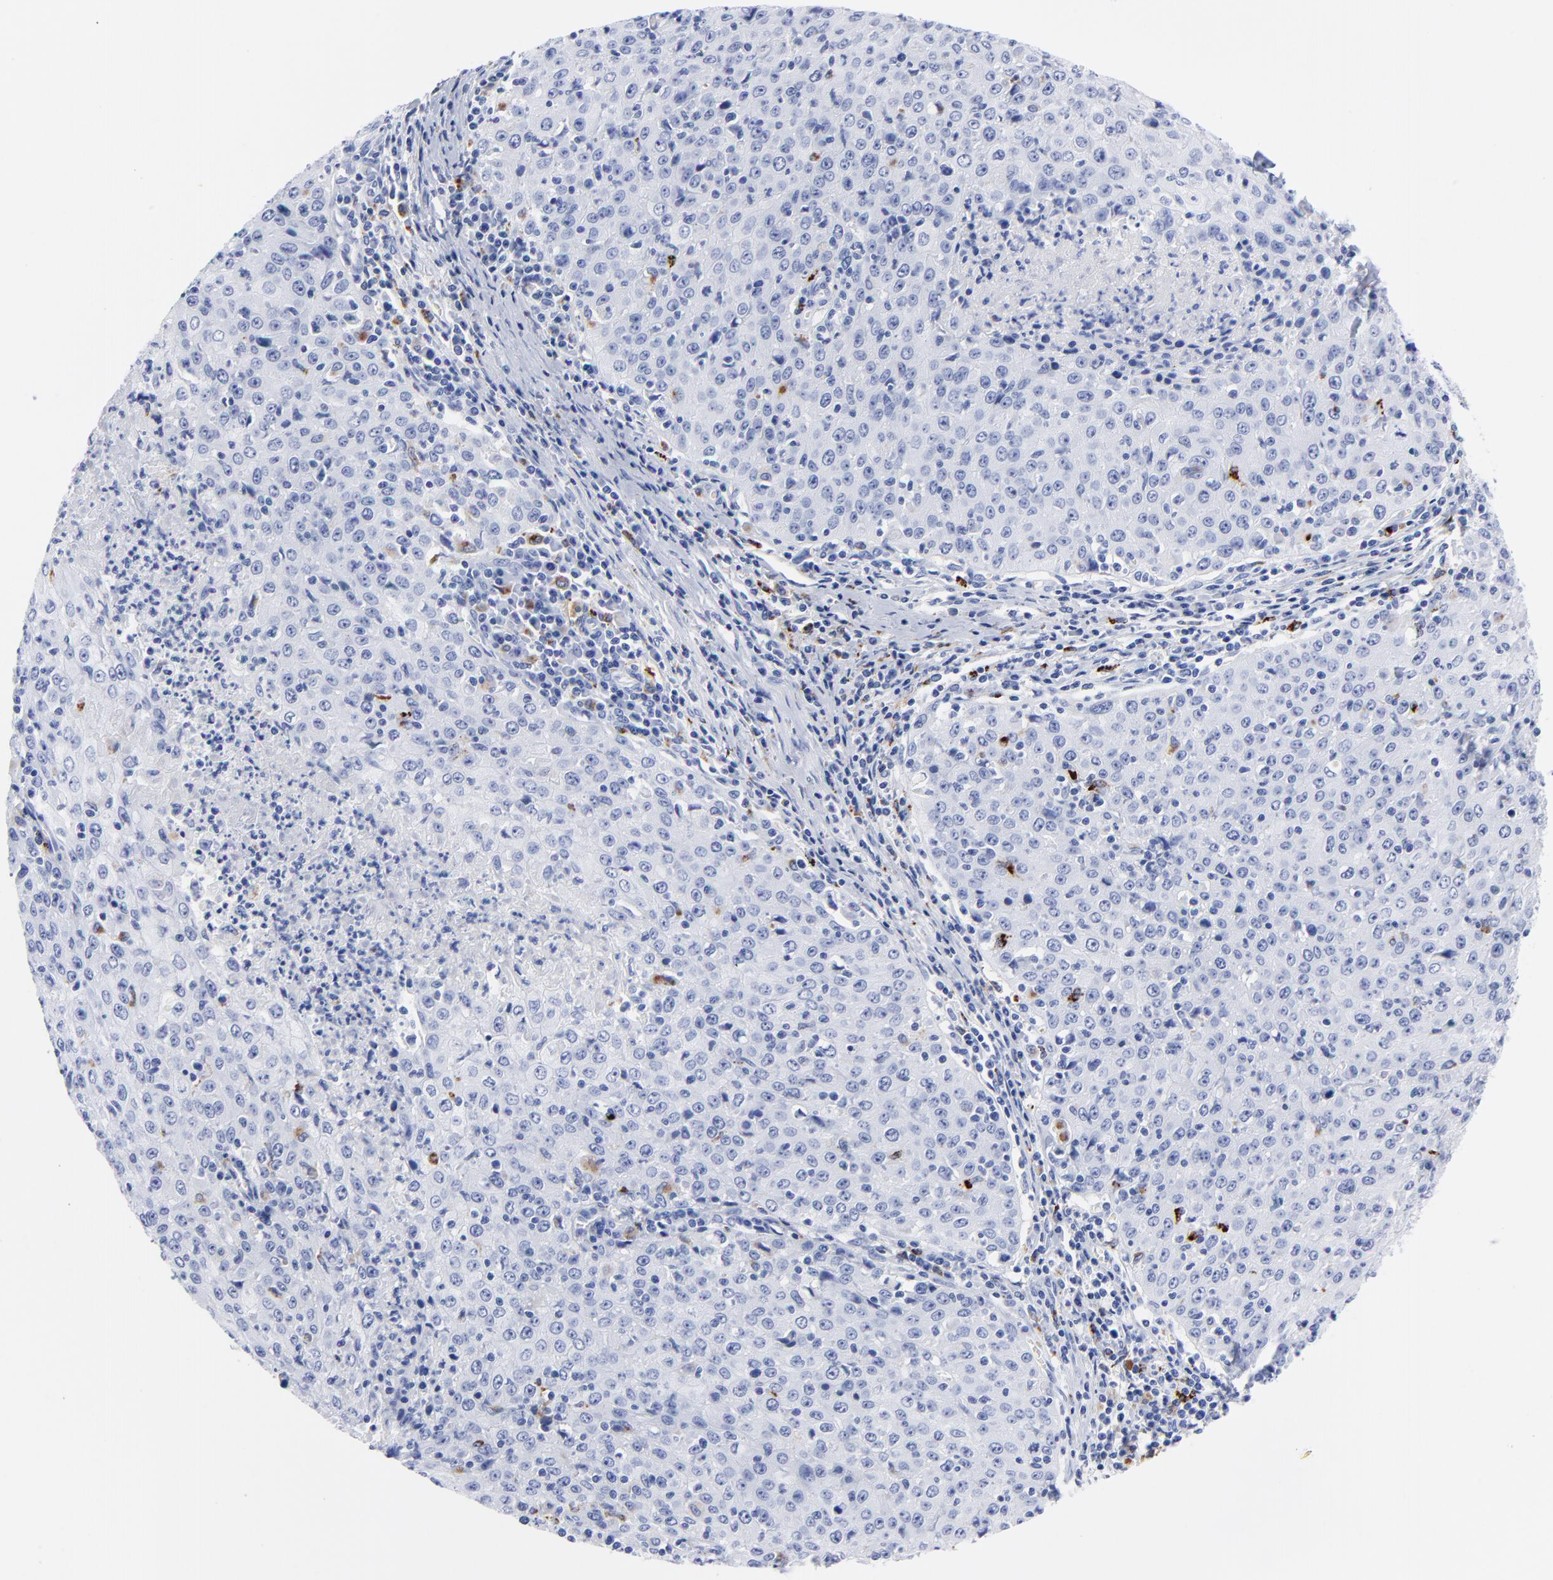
{"staining": {"intensity": "strong", "quantity": "<25%", "location": "cytoplasmic/membranous"}, "tissue": "cervical cancer", "cell_type": "Tumor cells", "image_type": "cancer", "snomed": [{"axis": "morphology", "description": "Squamous cell carcinoma, NOS"}, {"axis": "topography", "description": "Cervix"}], "caption": "DAB (3,3'-diaminobenzidine) immunohistochemical staining of cervical cancer (squamous cell carcinoma) shows strong cytoplasmic/membranous protein staining in approximately <25% of tumor cells. (DAB IHC with brightfield microscopy, high magnification).", "gene": "CPVL", "patient": {"sex": "female", "age": 27}}